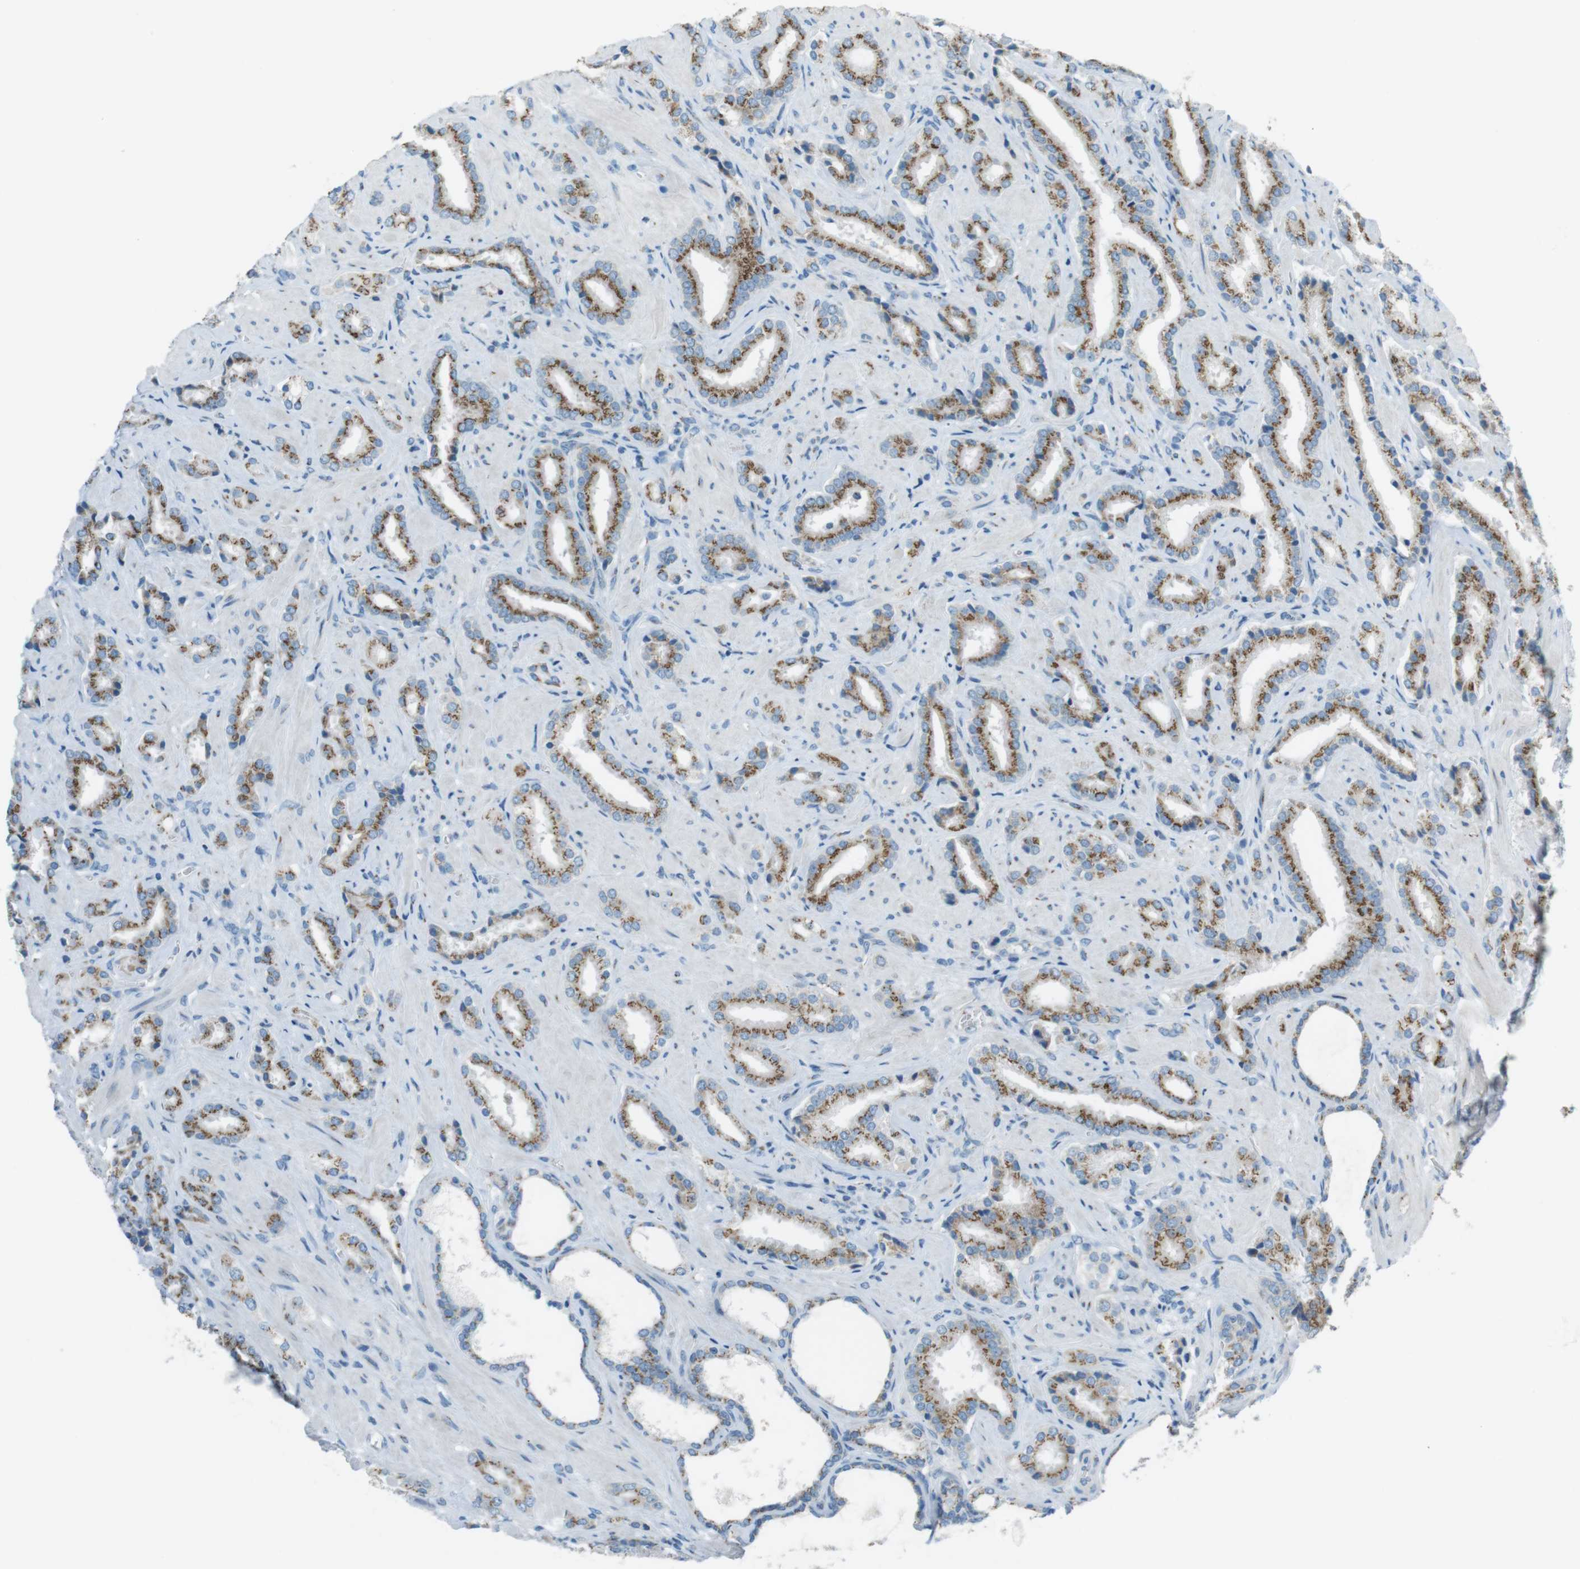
{"staining": {"intensity": "moderate", "quantity": ">75%", "location": "cytoplasmic/membranous"}, "tissue": "prostate cancer", "cell_type": "Tumor cells", "image_type": "cancer", "snomed": [{"axis": "morphology", "description": "Adenocarcinoma, High grade"}, {"axis": "topography", "description": "Prostate"}], "caption": "Protein staining of prostate cancer tissue reveals moderate cytoplasmic/membranous expression in approximately >75% of tumor cells.", "gene": "TXNDC15", "patient": {"sex": "male", "age": 64}}